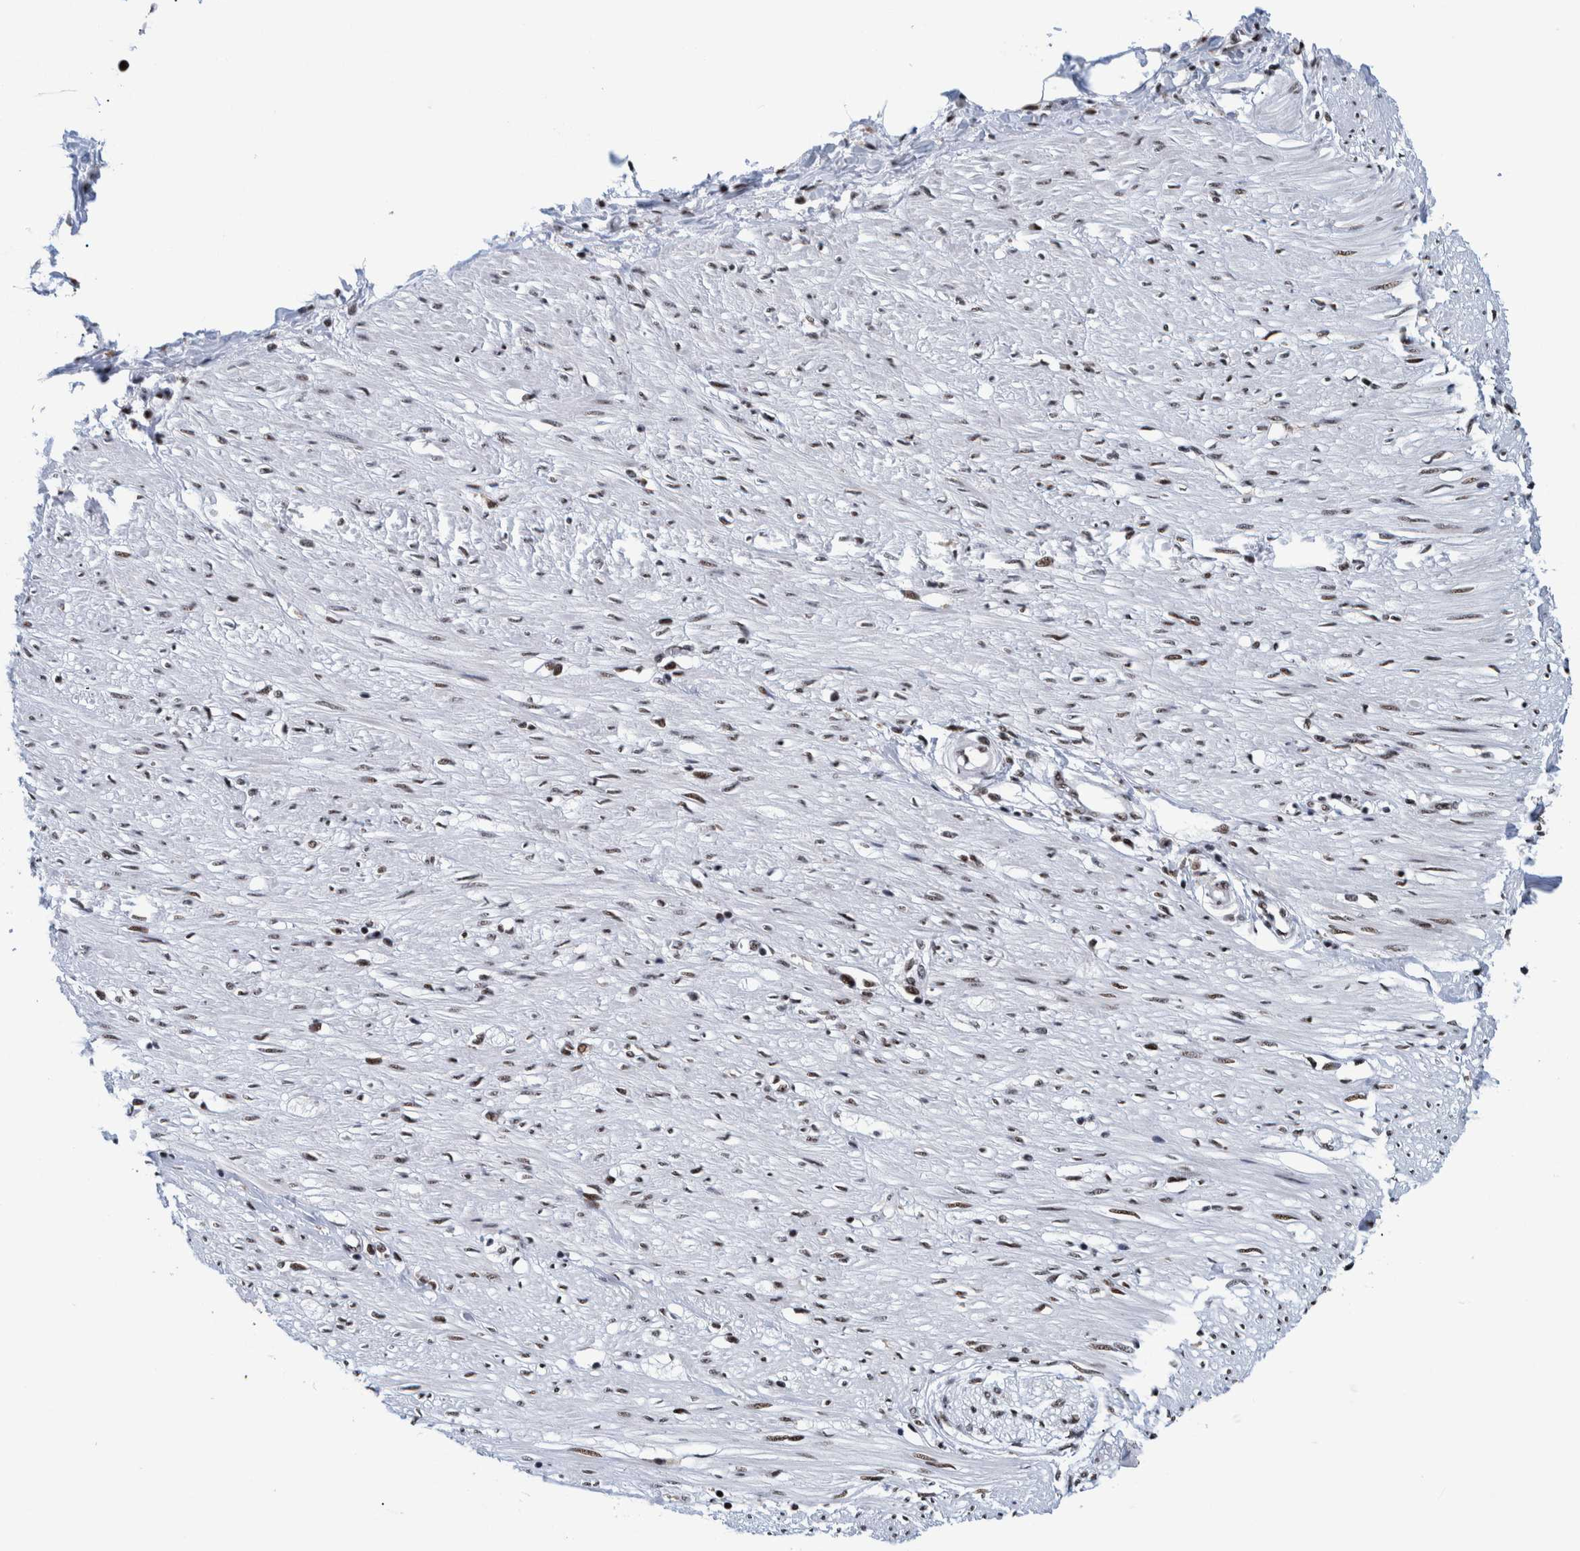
{"staining": {"intensity": "strong", "quantity": ">75%", "location": "nuclear"}, "tissue": "soft tissue", "cell_type": "Fibroblasts", "image_type": "normal", "snomed": [{"axis": "morphology", "description": "Normal tissue, NOS"}, {"axis": "morphology", "description": "Adenocarcinoma, NOS"}, {"axis": "topography", "description": "Colon"}, {"axis": "topography", "description": "Peripheral nerve tissue"}], "caption": "A high-resolution histopathology image shows immunohistochemistry (IHC) staining of unremarkable soft tissue, which exhibits strong nuclear expression in about >75% of fibroblasts. (IHC, brightfield microscopy, high magnification).", "gene": "EFTUD2", "patient": {"sex": "male", "age": 14}}